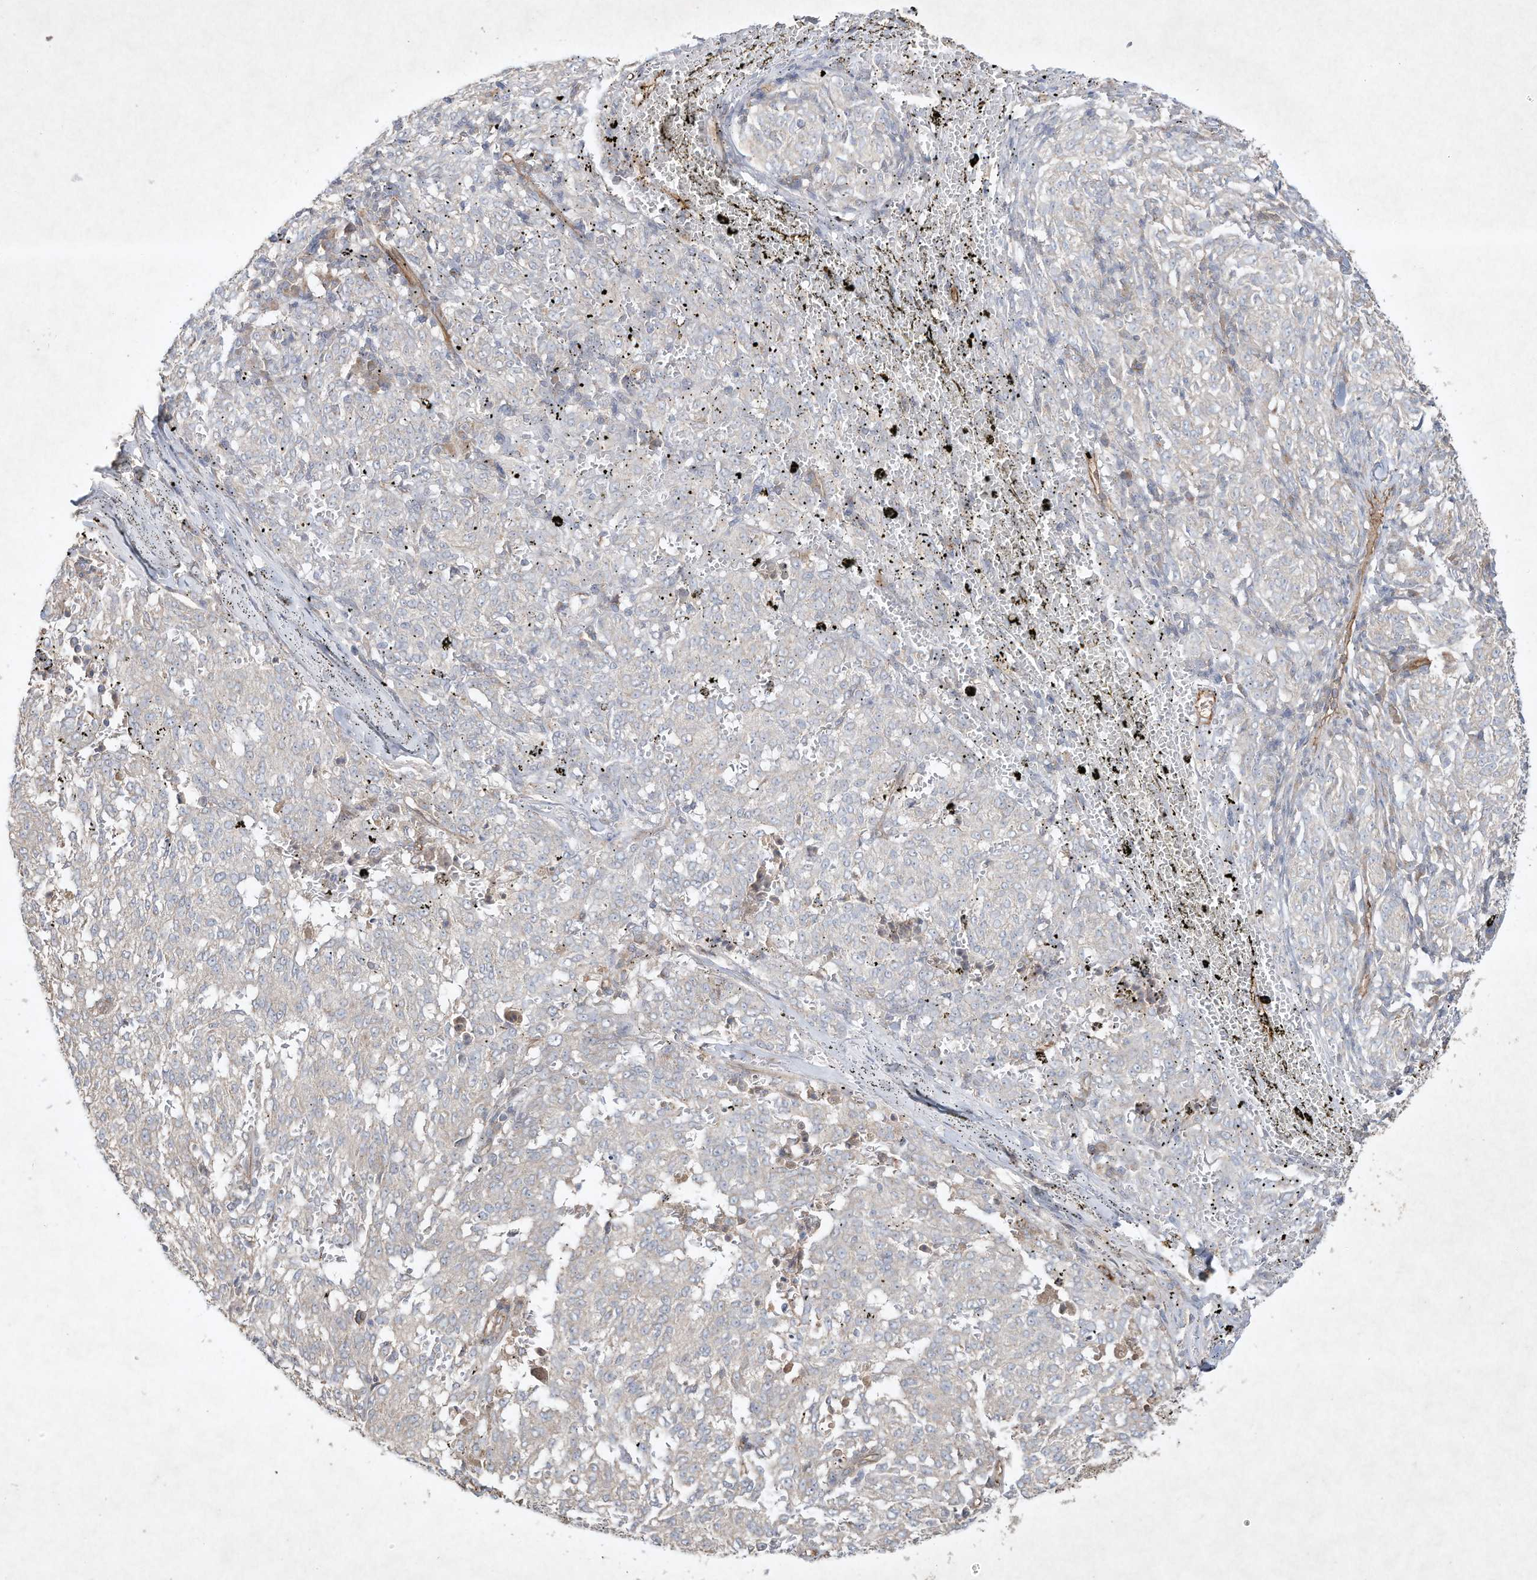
{"staining": {"intensity": "negative", "quantity": "none", "location": "none"}, "tissue": "melanoma", "cell_type": "Tumor cells", "image_type": "cancer", "snomed": [{"axis": "morphology", "description": "Malignant melanoma, NOS"}, {"axis": "topography", "description": "Skin"}], "caption": "High power microscopy image of an IHC image of malignant melanoma, revealing no significant staining in tumor cells.", "gene": "HTR5A", "patient": {"sex": "female", "age": 72}}